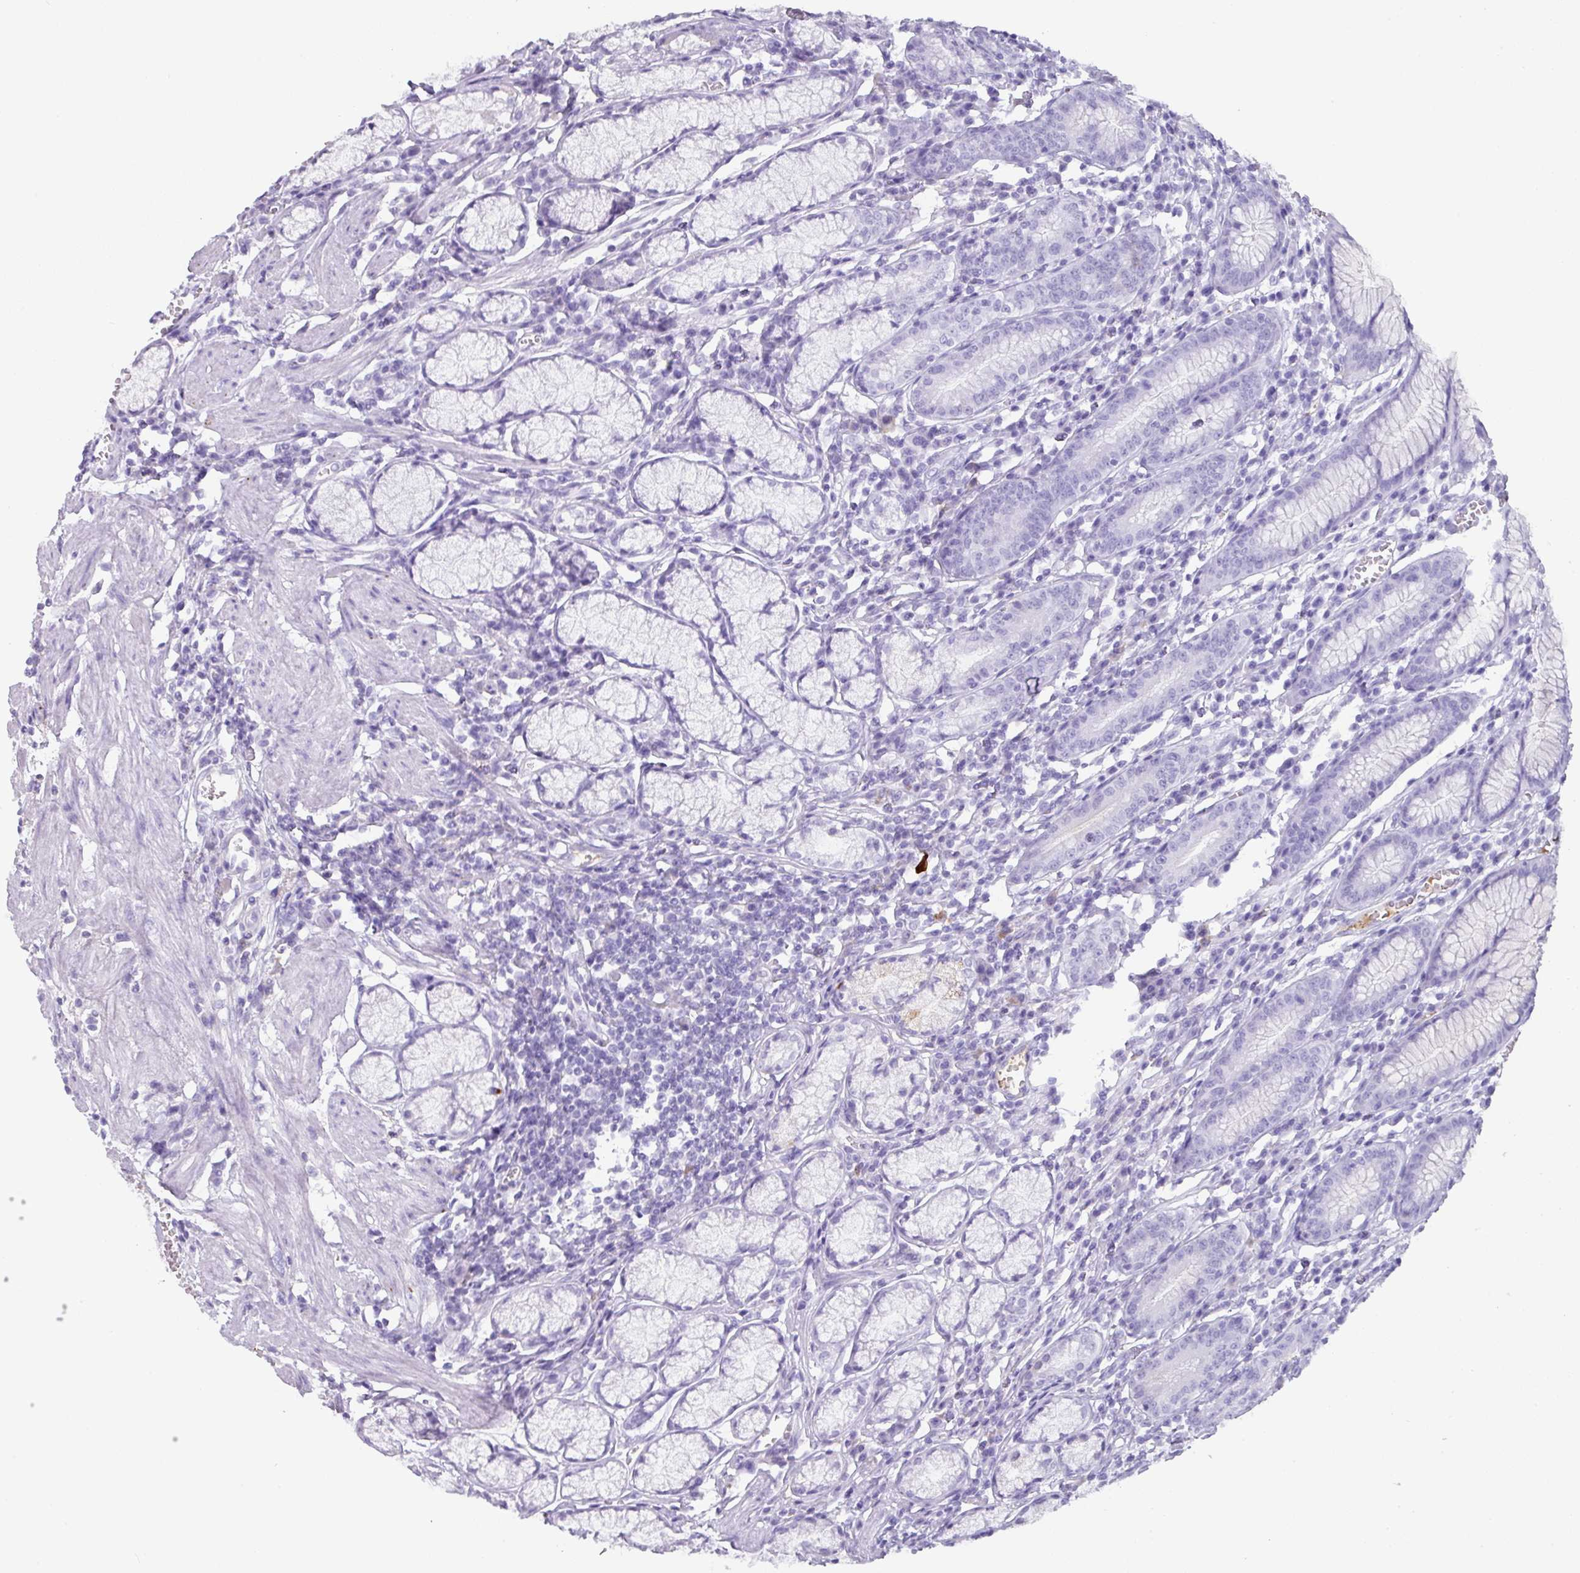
{"staining": {"intensity": "moderate", "quantity": "<25%", "location": "cytoplasmic/membranous"}, "tissue": "stomach", "cell_type": "Glandular cells", "image_type": "normal", "snomed": [{"axis": "morphology", "description": "Normal tissue, NOS"}, {"axis": "topography", "description": "Stomach"}], "caption": "Stomach stained with a protein marker shows moderate staining in glandular cells.", "gene": "FGF17", "patient": {"sex": "male", "age": 55}}